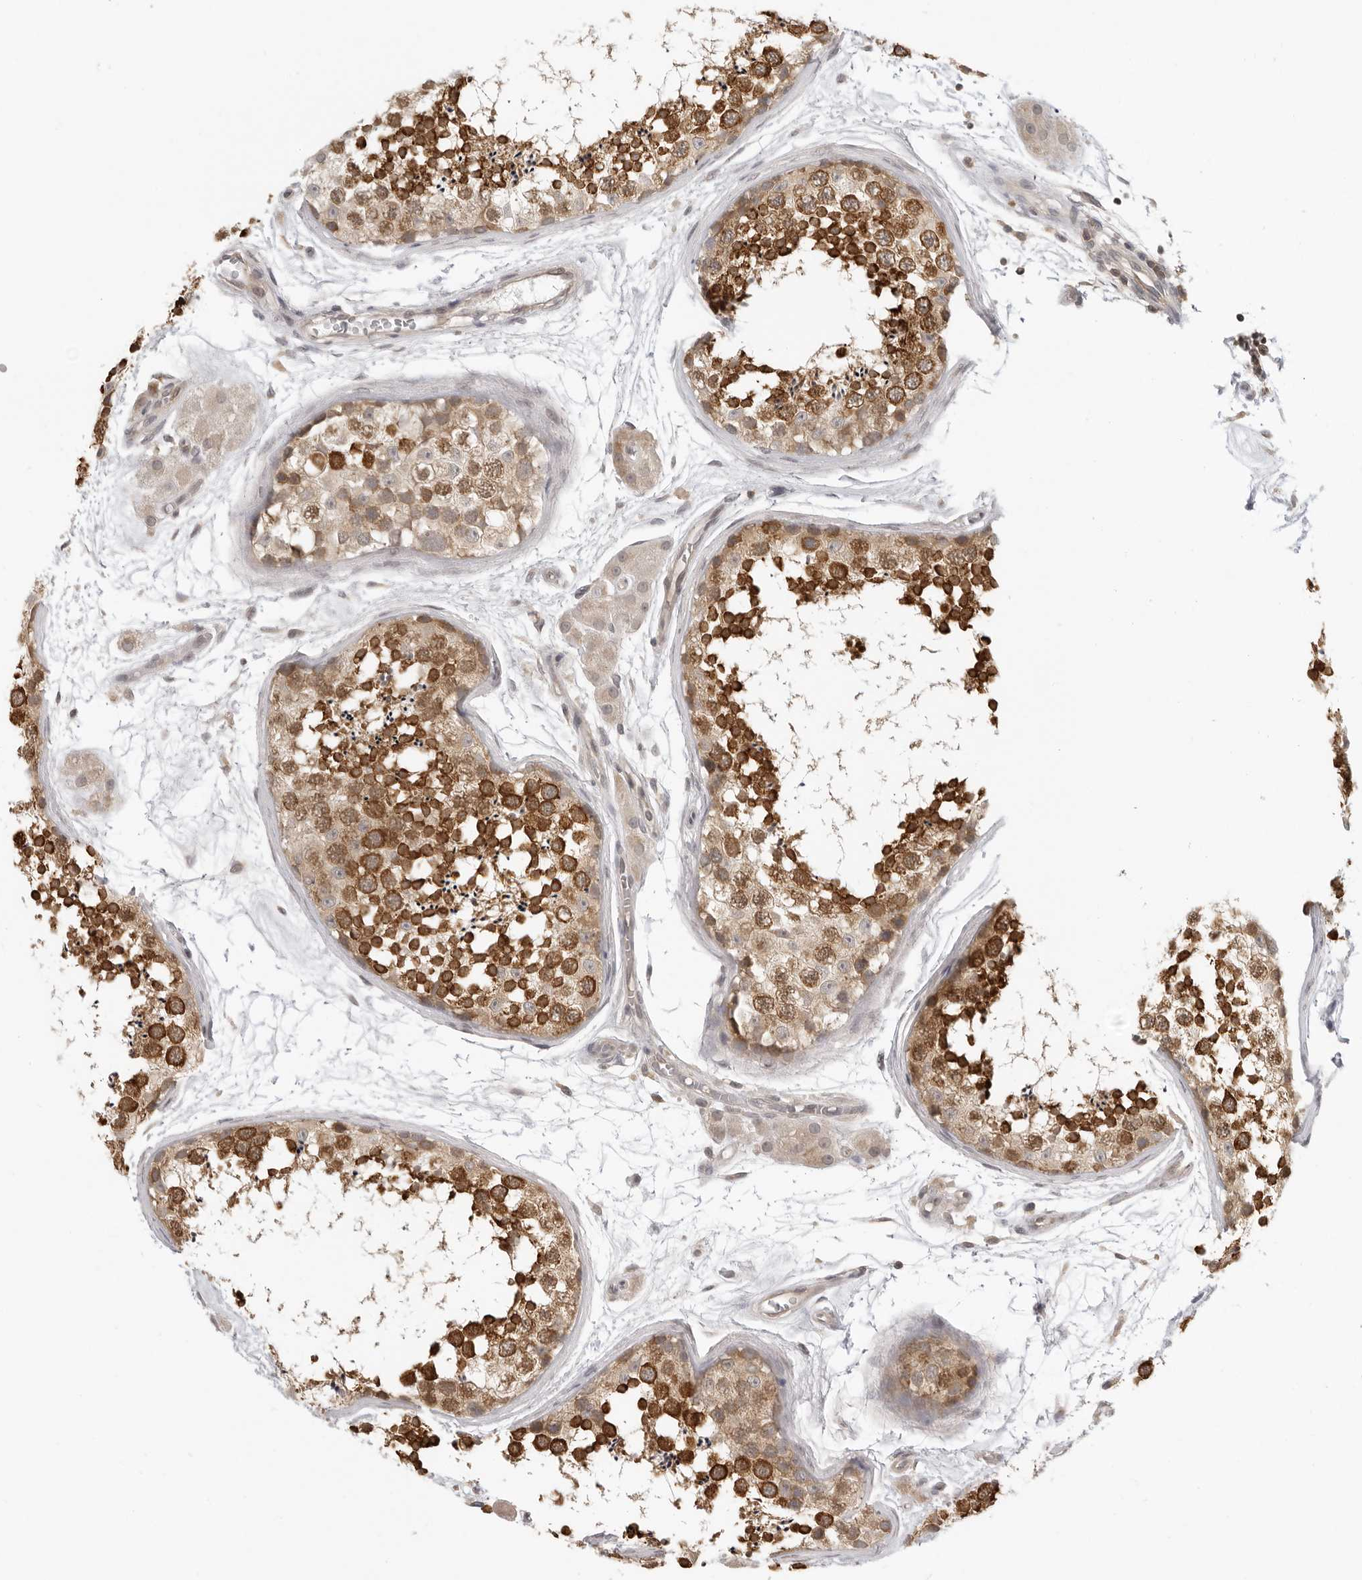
{"staining": {"intensity": "strong", "quantity": ">75%", "location": "cytoplasmic/membranous"}, "tissue": "testis", "cell_type": "Cells in seminiferous ducts", "image_type": "normal", "snomed": [{"axis": "morphology", "description": "Normal tissue, NOS"}, {"axis": "topography", "description": "Testis"}], "caption": "High-power microscopy captured an immunohistochemistry photomicrograph of normal testis, revealing strong cytoplasmic/membranous positivity in about >75% of cells in seminiferous ducts.", "gene": "PRRC2A", "patient": {"sex": "male", "age": 56}}